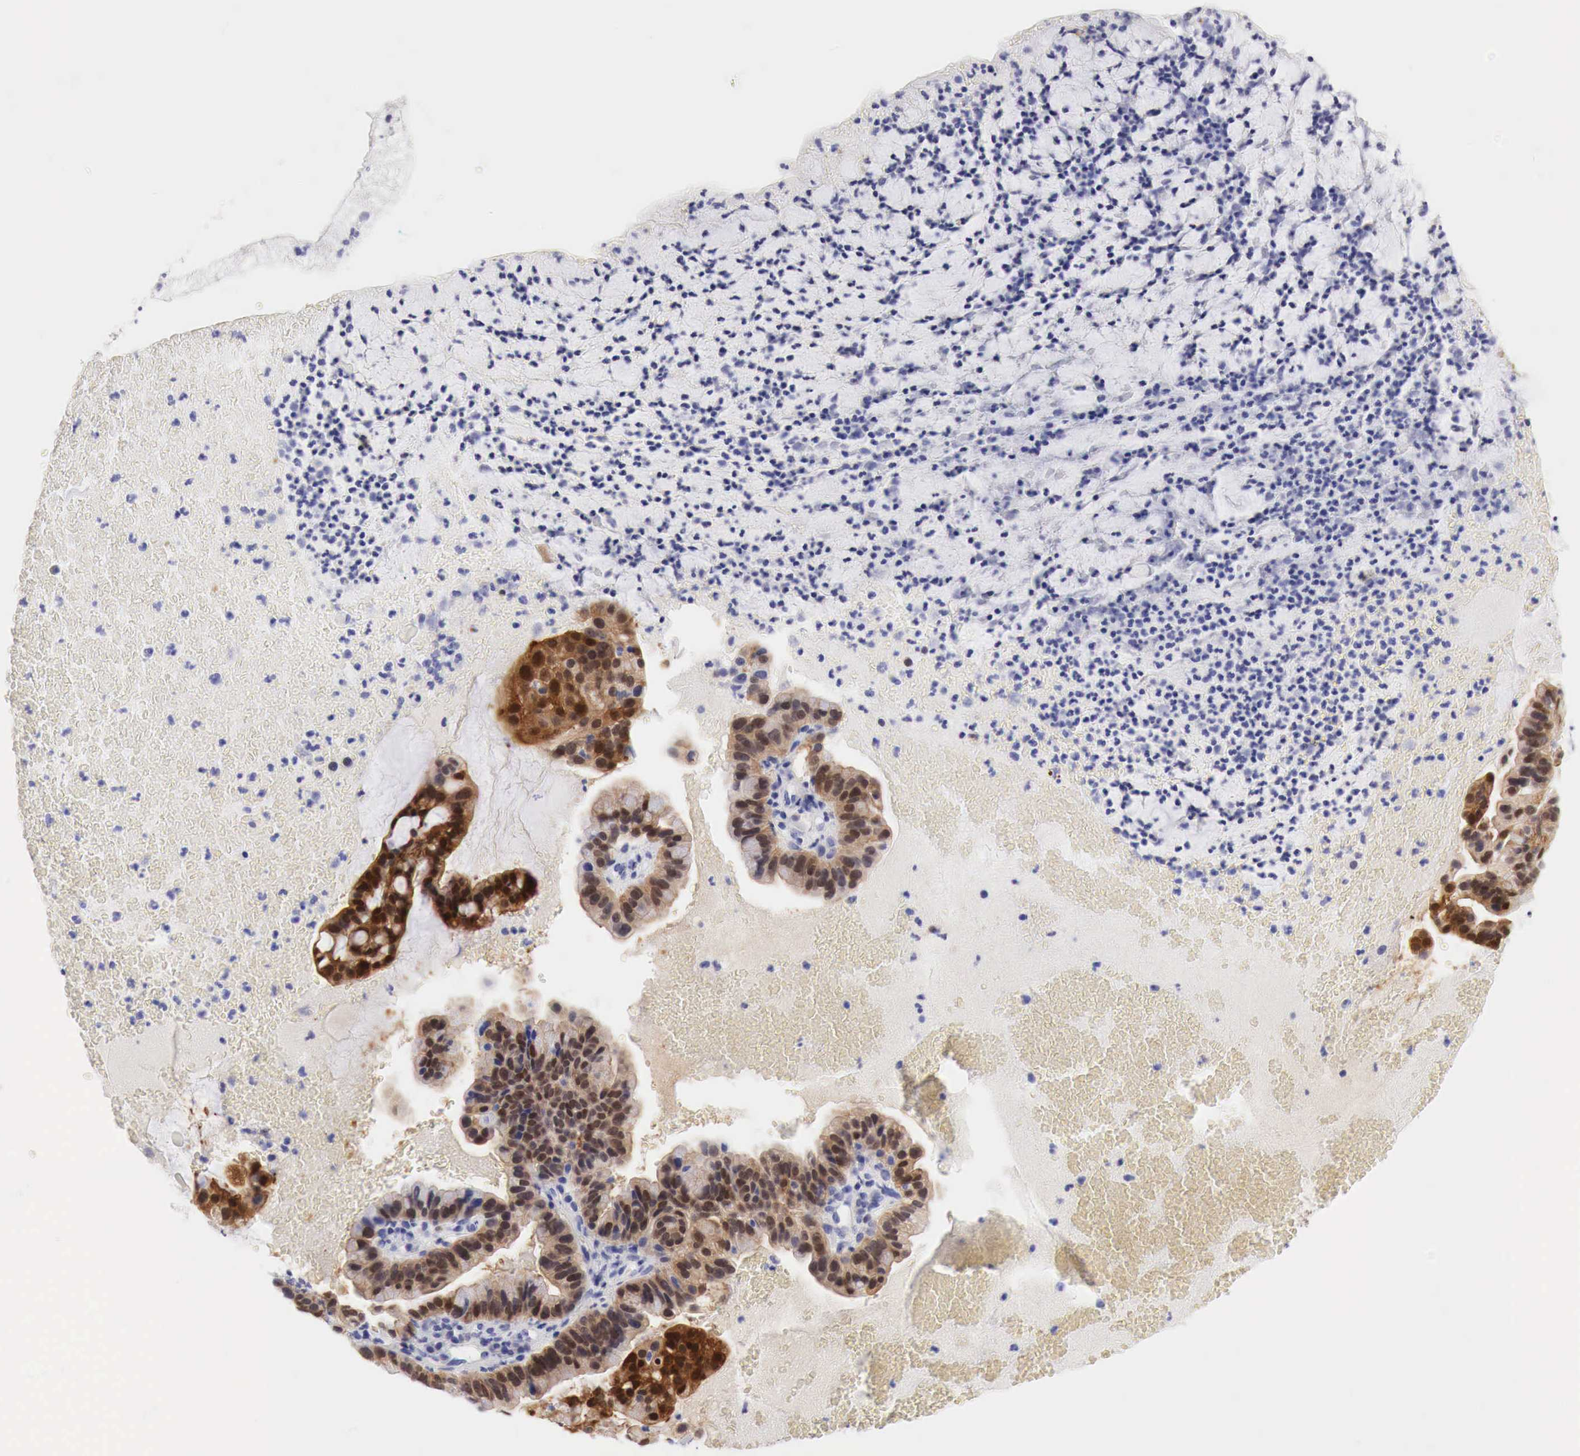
{"staining": {"intensity": "moderate", "quantity": ">75%", "location": "cytoplasmic/membranous"}, "tissue": "cervical cancer", "cell_type": "Tumor cells", "image_type": "cancer", "snomed": [{"axis": "morphology", "description": "Adenocarcinoma, NOS"}, {"axis": "topography", "description": "Cervix"}], "caption": "DAB immunohistochemical staining of adenocarcinoma (cervical) exhibits moderate cytoplasmic/membranous protein staining in about >75% of tumor cells.", "gene": "CDKN2A", "patient": {"sex": "female", "age": 41}}